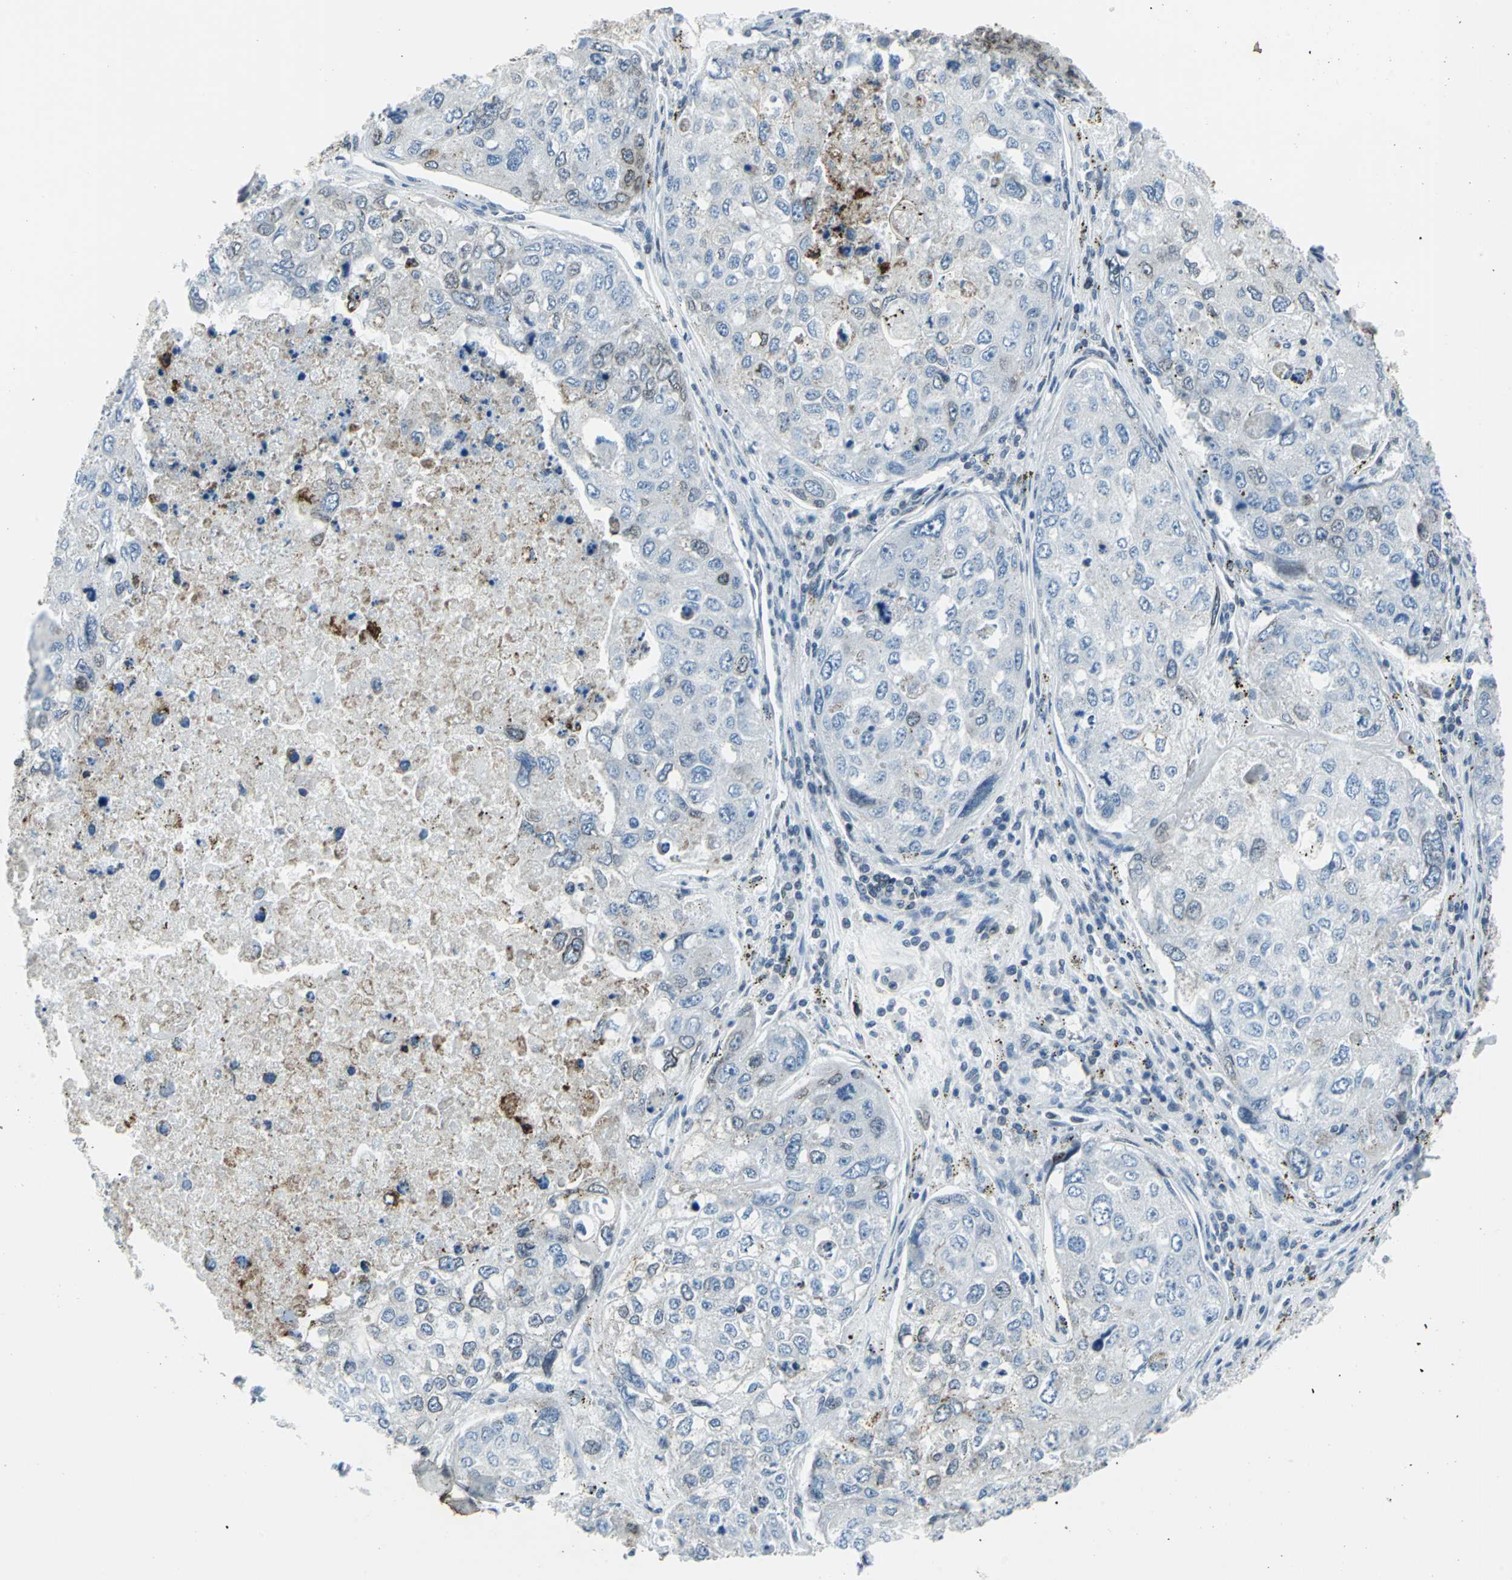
{"staining": {"intensity": "negative", "quantity": "none", "location": "none"}, "tissue": "urothelial cancer", "cell_type": "Tumor cells", "image_type": "cancer", "snomed": [{"axis": "morphology", "description": "Urothelial carcinoma, High grade"}, {"axis": "topography", "description": "Lymph node"}, {"axis": "topography", "description": "Urinary bladder"}], "caption": "Tumor cells are negative for protein expression in human urothelial carcinoma (high-grade).", "gene": "SNUPN", "patient": {"sex": "male", "age": 51}}